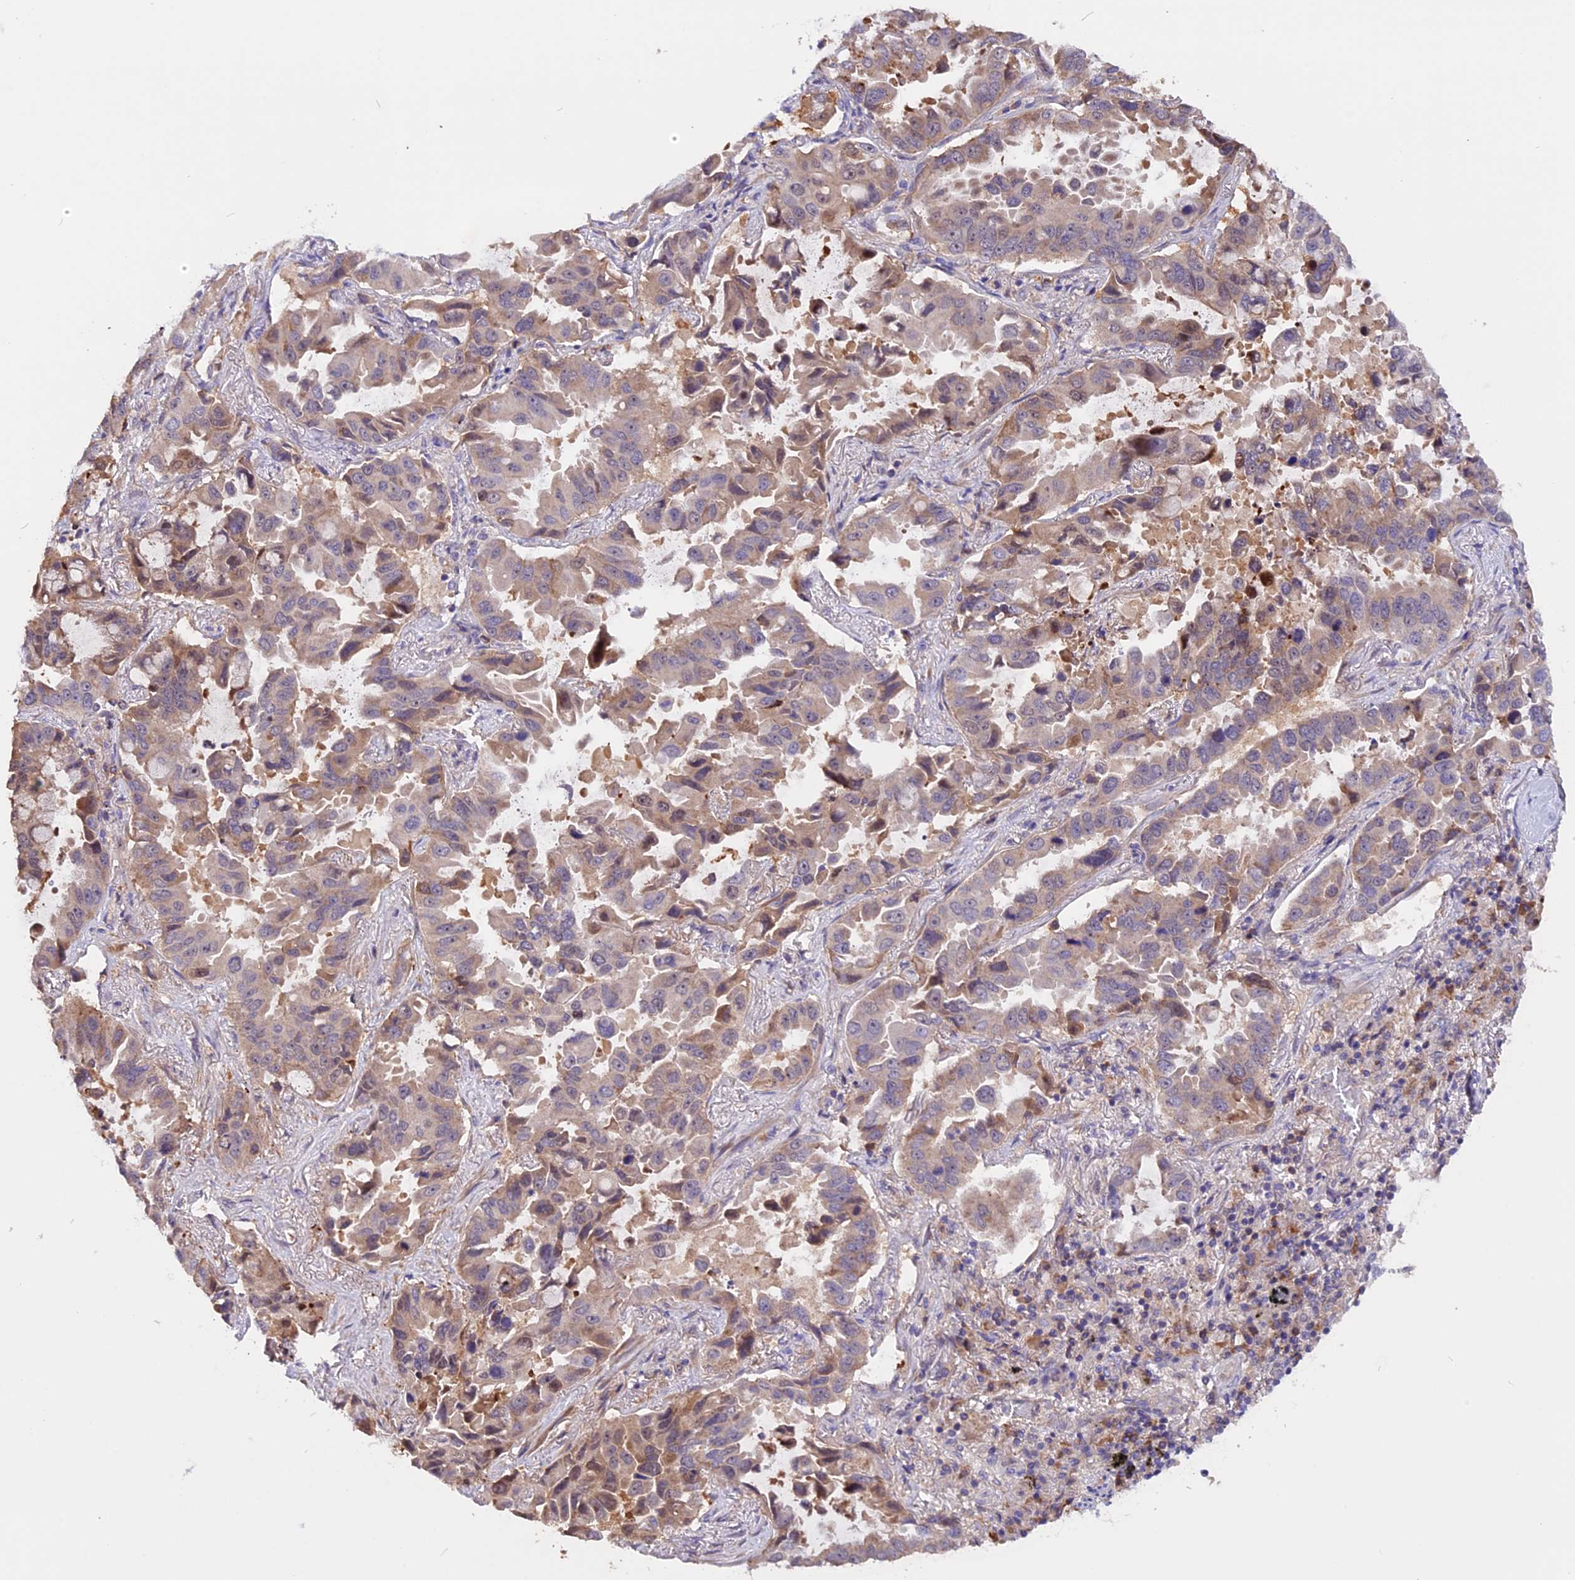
{"staining": {"intensity": "weak", "quantity": "25%-75%", "location": "cytoplasmic/membranous"}, "tissue": "lung cancer", "cell_type": "Tumor cells", "image_type": "cancer", "snomed": [{"axis": "morphology", "description": "Adenocarcinoma, NOS"}, {"axis": "topography", "description": "Lung"}], "caption": "Protein expression analysis of human lung cancer reveals weak cytoplasmic/membranous staining in approximately 25%-75% of tumor cells. (IHC, brightfield microscopy, high magnification).", "gene": "MARK4", "patient": {"sex": "male", "age": 64}}